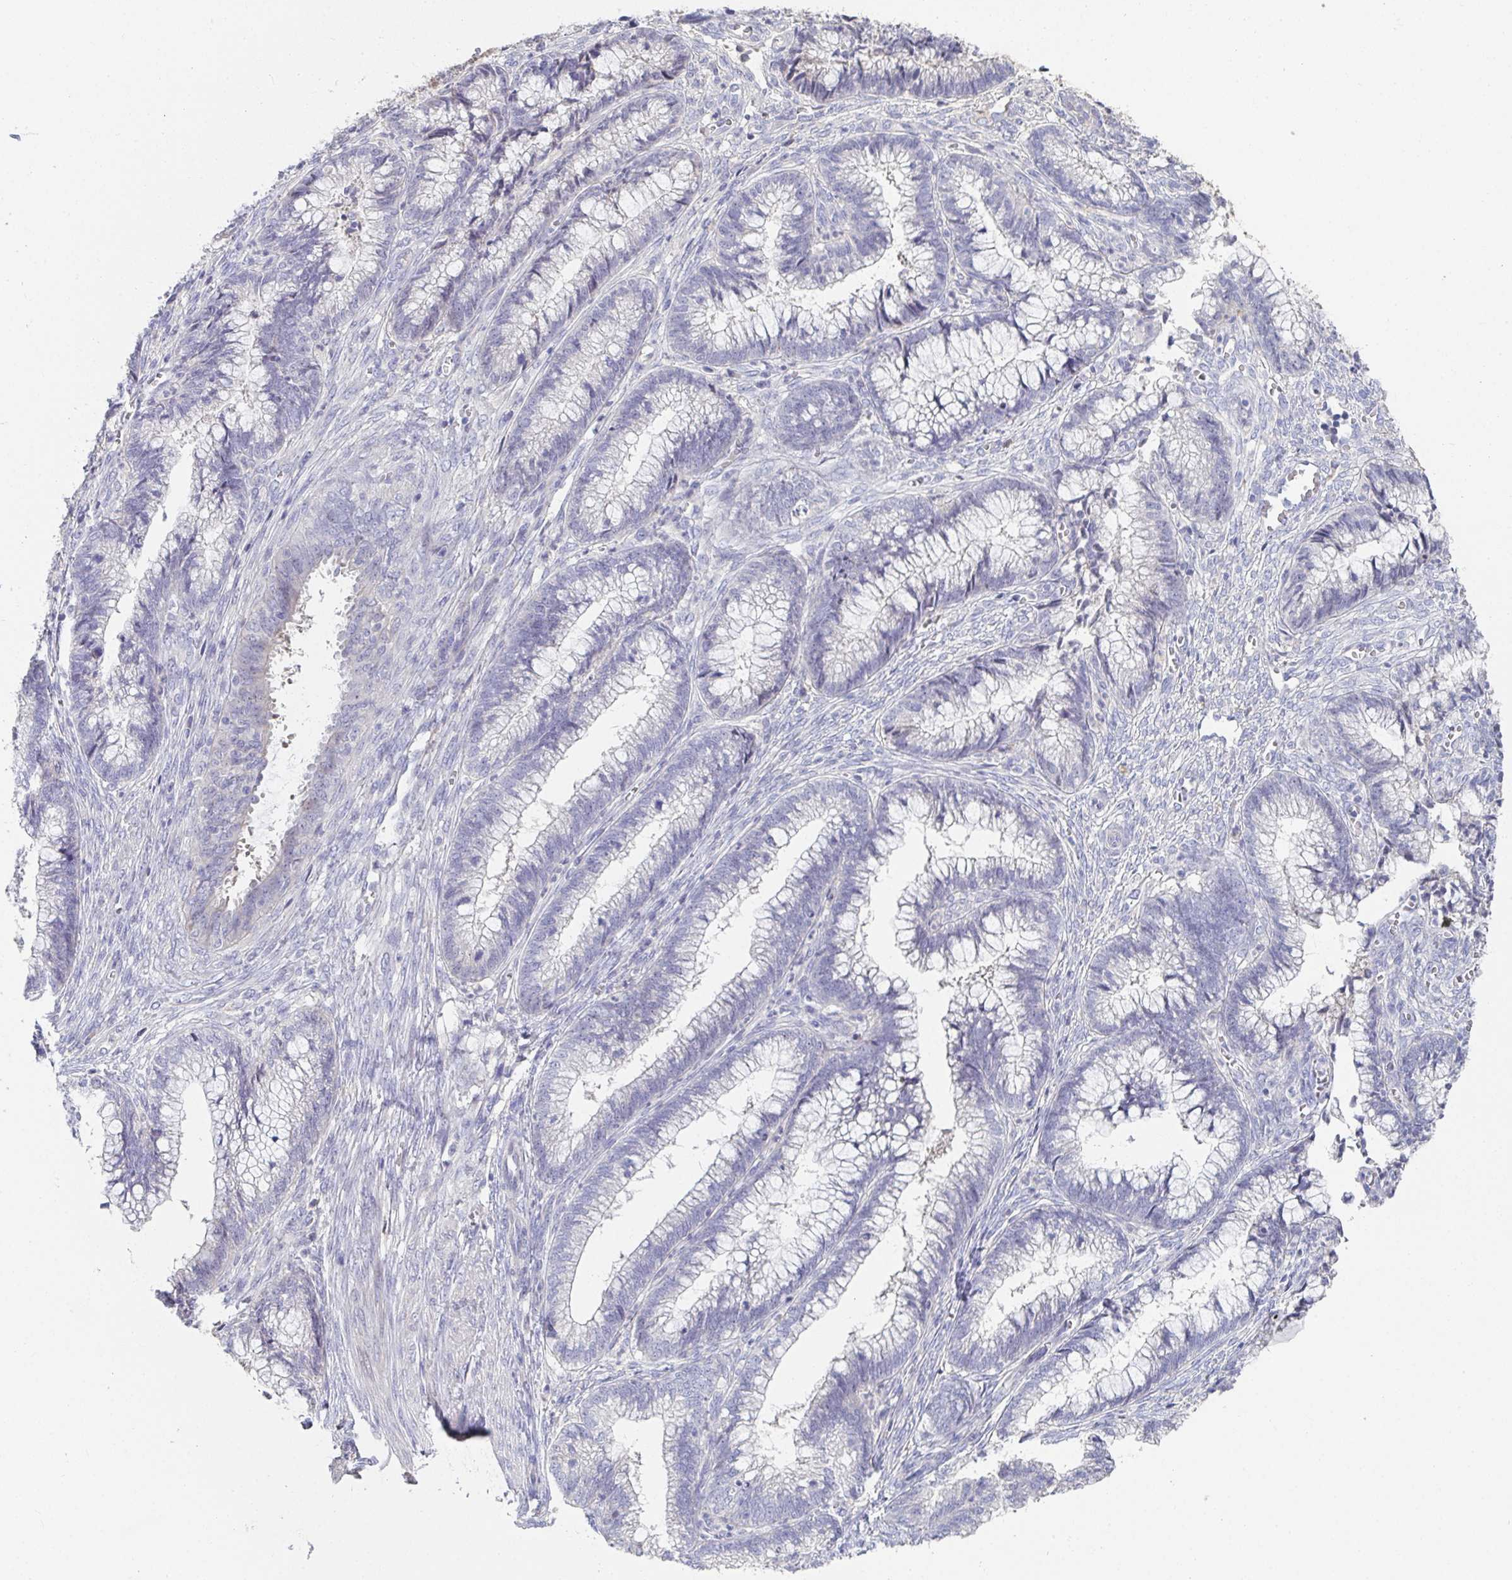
{"staining": {"intensity": "negative", "quantity": "none", "location": "none"}, "tissue": "cervical cancer", "cell_type": "Tumor cells", "image_type": "cancer", "snomed": [{"axis": "morphology", "description": "Adenocarcinoma, NOS"}, {"axis": "topography", "description": "Cervix"}], "caption": "Immunohistochemistry (IHC) histopathology image of neoplastic tissue: human cervical cancer (adenocarcinoma) stained with DAB shows no significant protein positivity in tumor cells.", "gene": "ANO5", "patient": {"sex": "female", "age": 44}}